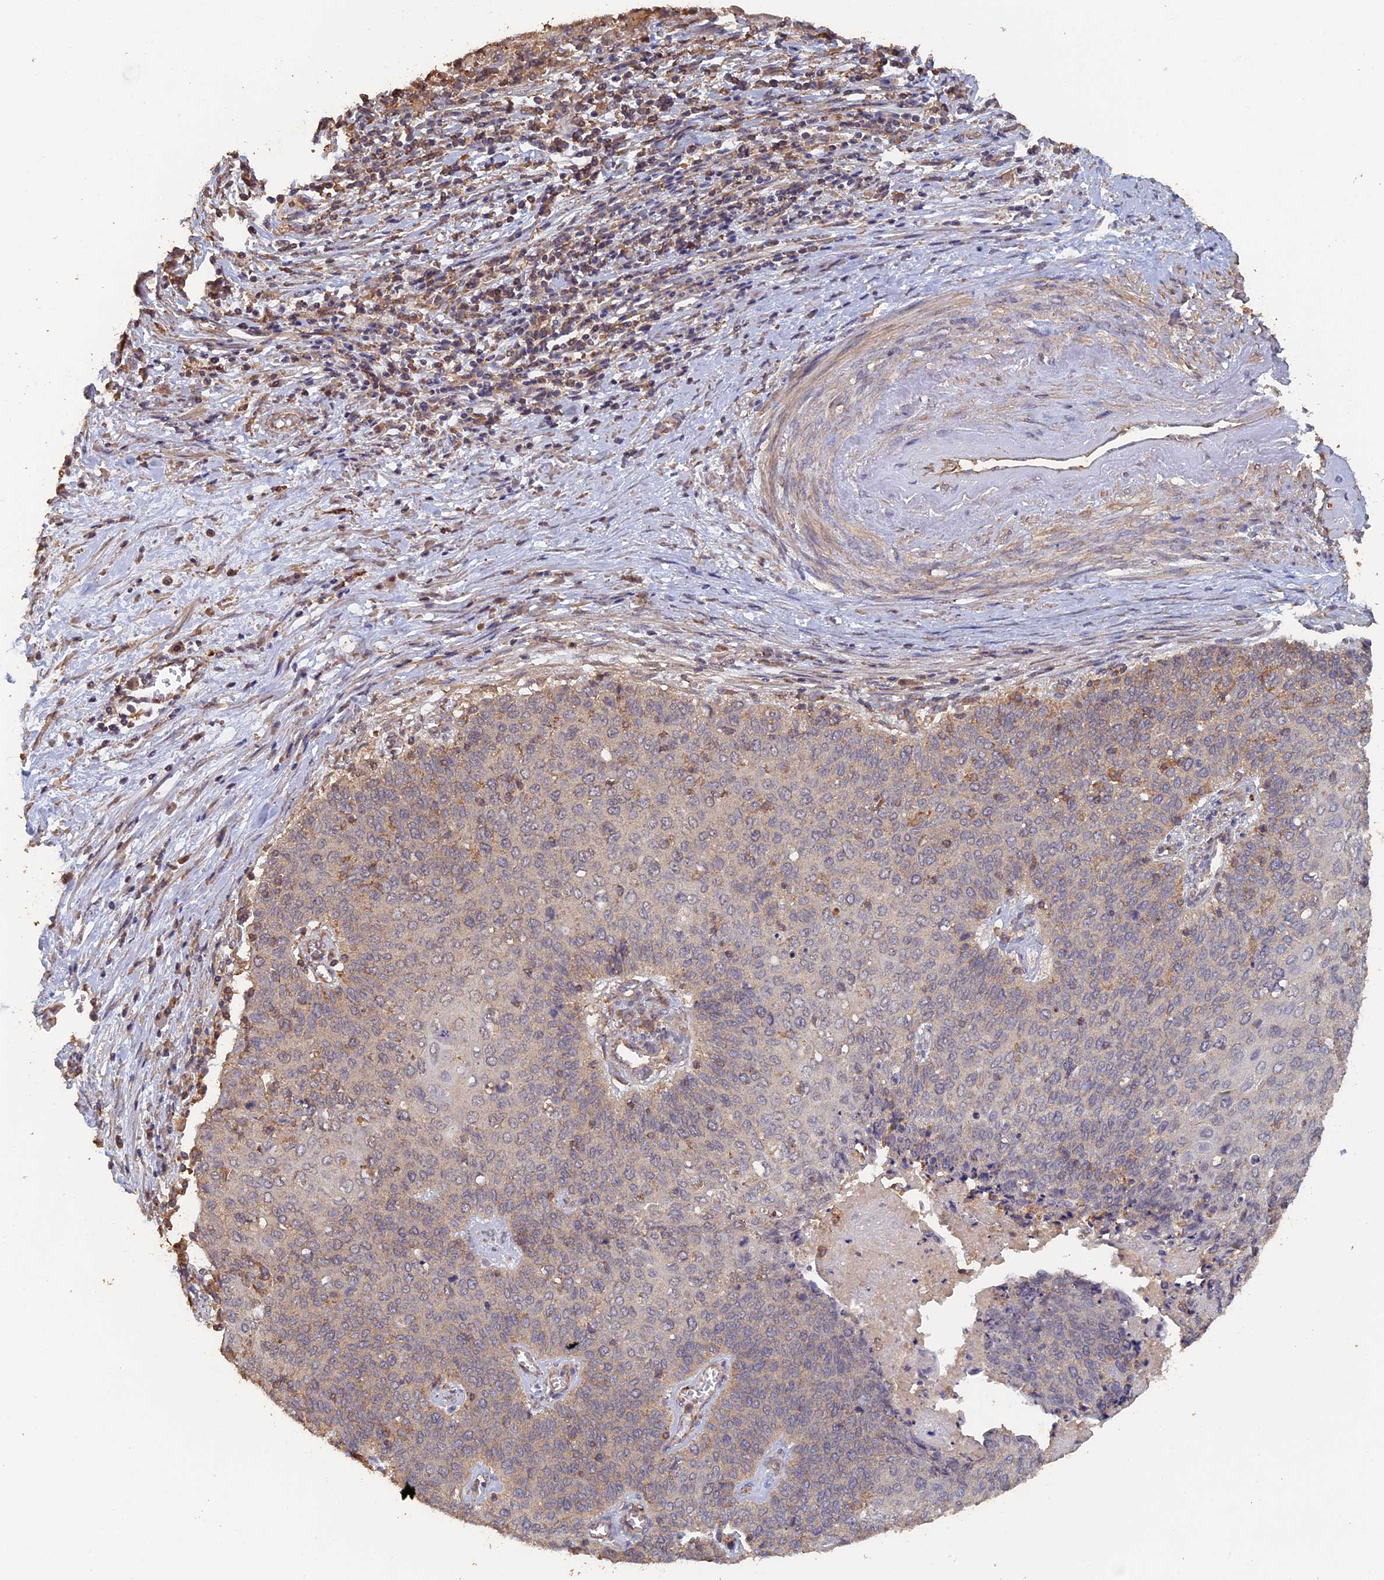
{"staining": {"intensity": "weak", "quantity": "<25%", "location": "cytoplasmic/membranous"}, "tissue": "cervical cancer", "cell_type": "Tumor cells", "image_type": "cancer", "snomed": [{"axis": "morphology", "description": "Squamous cell carcinoma, NOS"}, {"axis": "topography", "description": "Cervix"}], "caption": "Tumor cells show no significant protein positivity in cervical cancer (squamous cell carcinoma).", "gene": "PIGQ", "patient": {"sex": "female", "age": 39}}